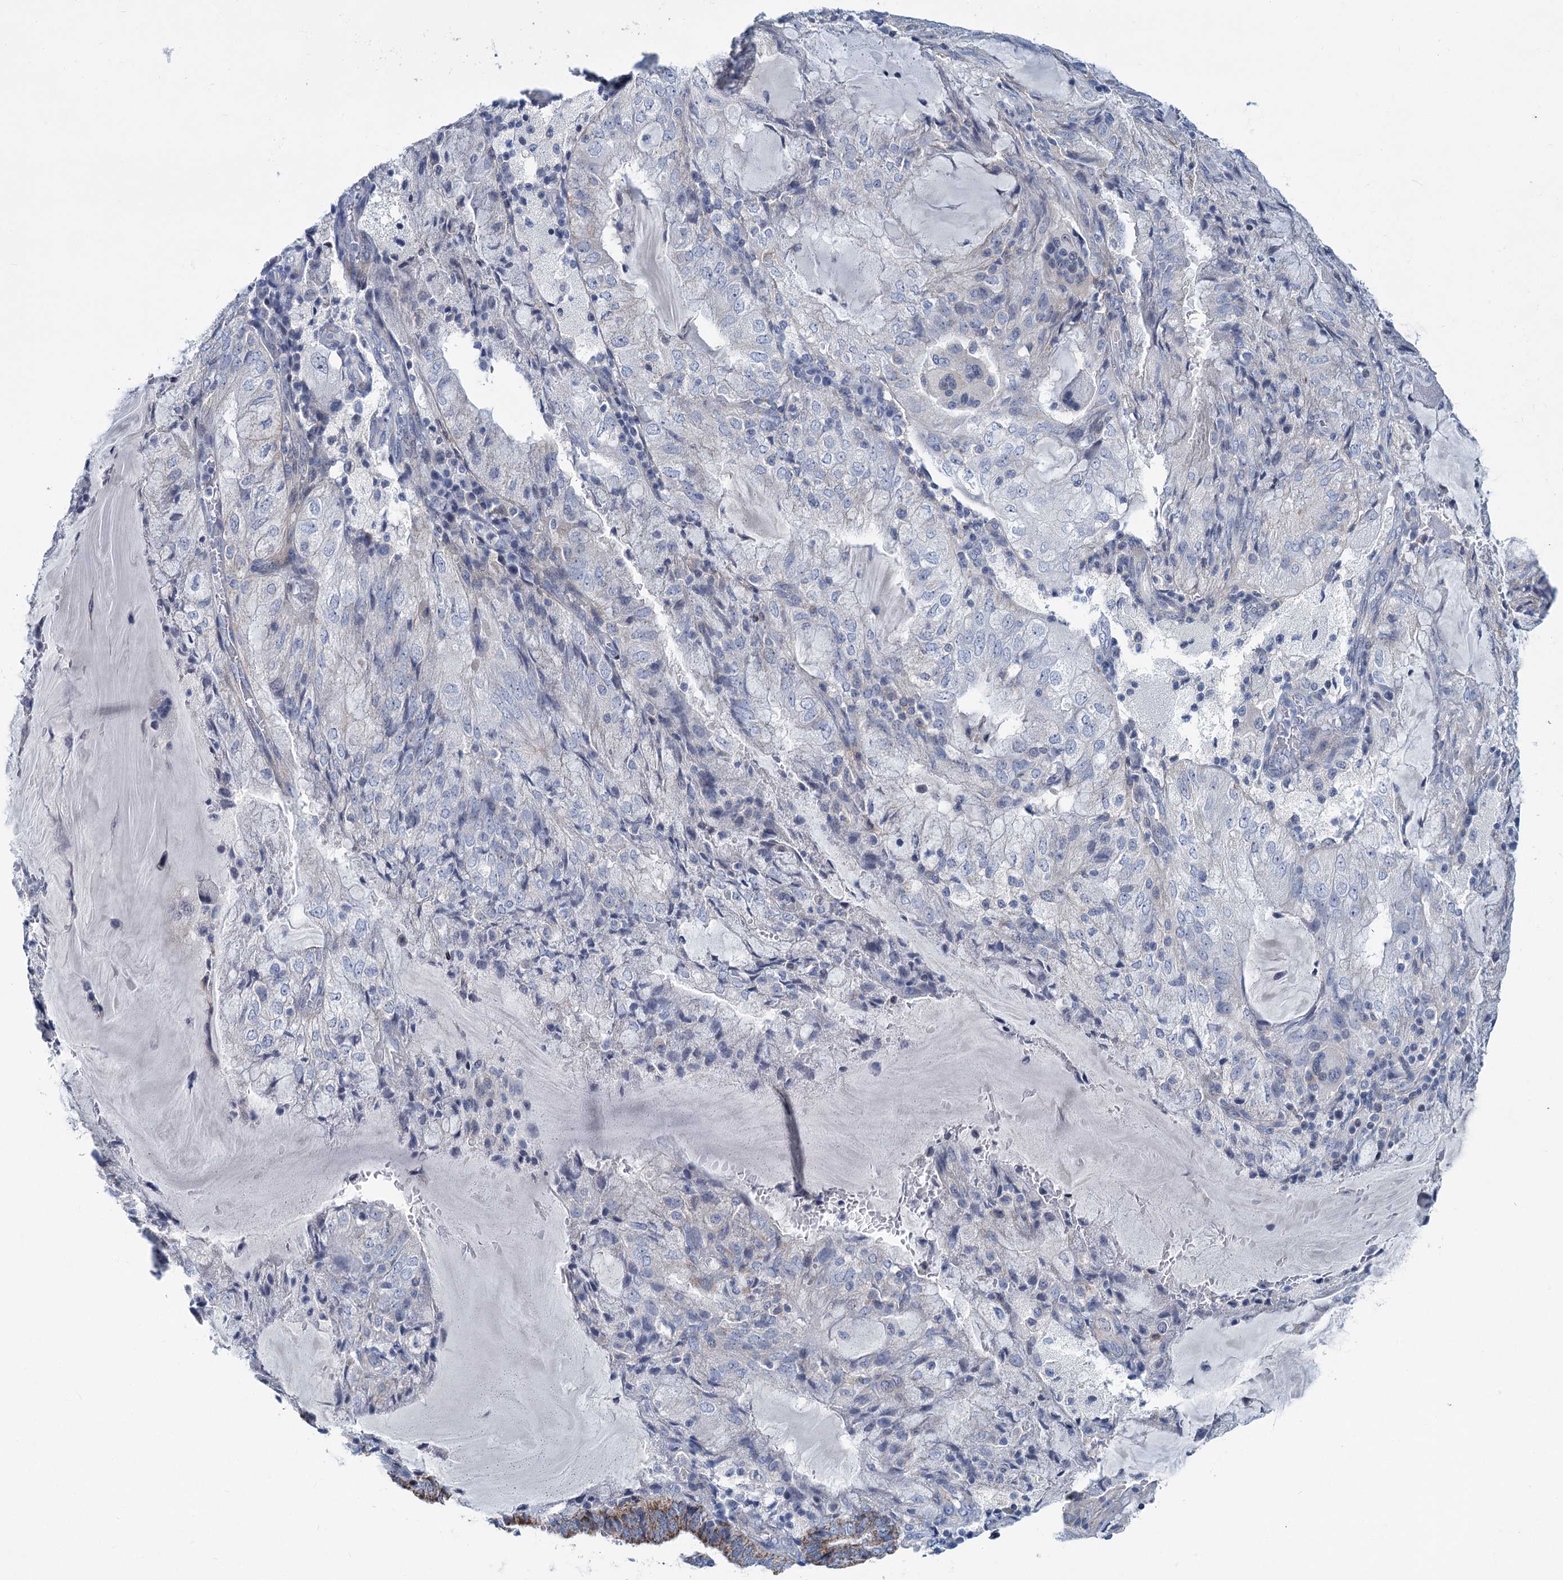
{"staining": {"intensity": "moderate", "quantity": "<25%", "location": "cytoplasmic/membranous"}, "tissue": "endometrial cancer", "cell_type": "Tumor cells", "image_type": "cancer", "snomed": [{"axis": "morphology", "description": "Adenocarcinoma, NOS"}, {"axis": "topography", "description": "Endometrium"}], "caption": "A brown stain highlights moderate cytoplasmic/membranous positivity of a protein in human endometrial cancer (adenocarcinoma) tumor cells.", "gene": "CHDH", "patient": {"sex": "female", "age": 81}}